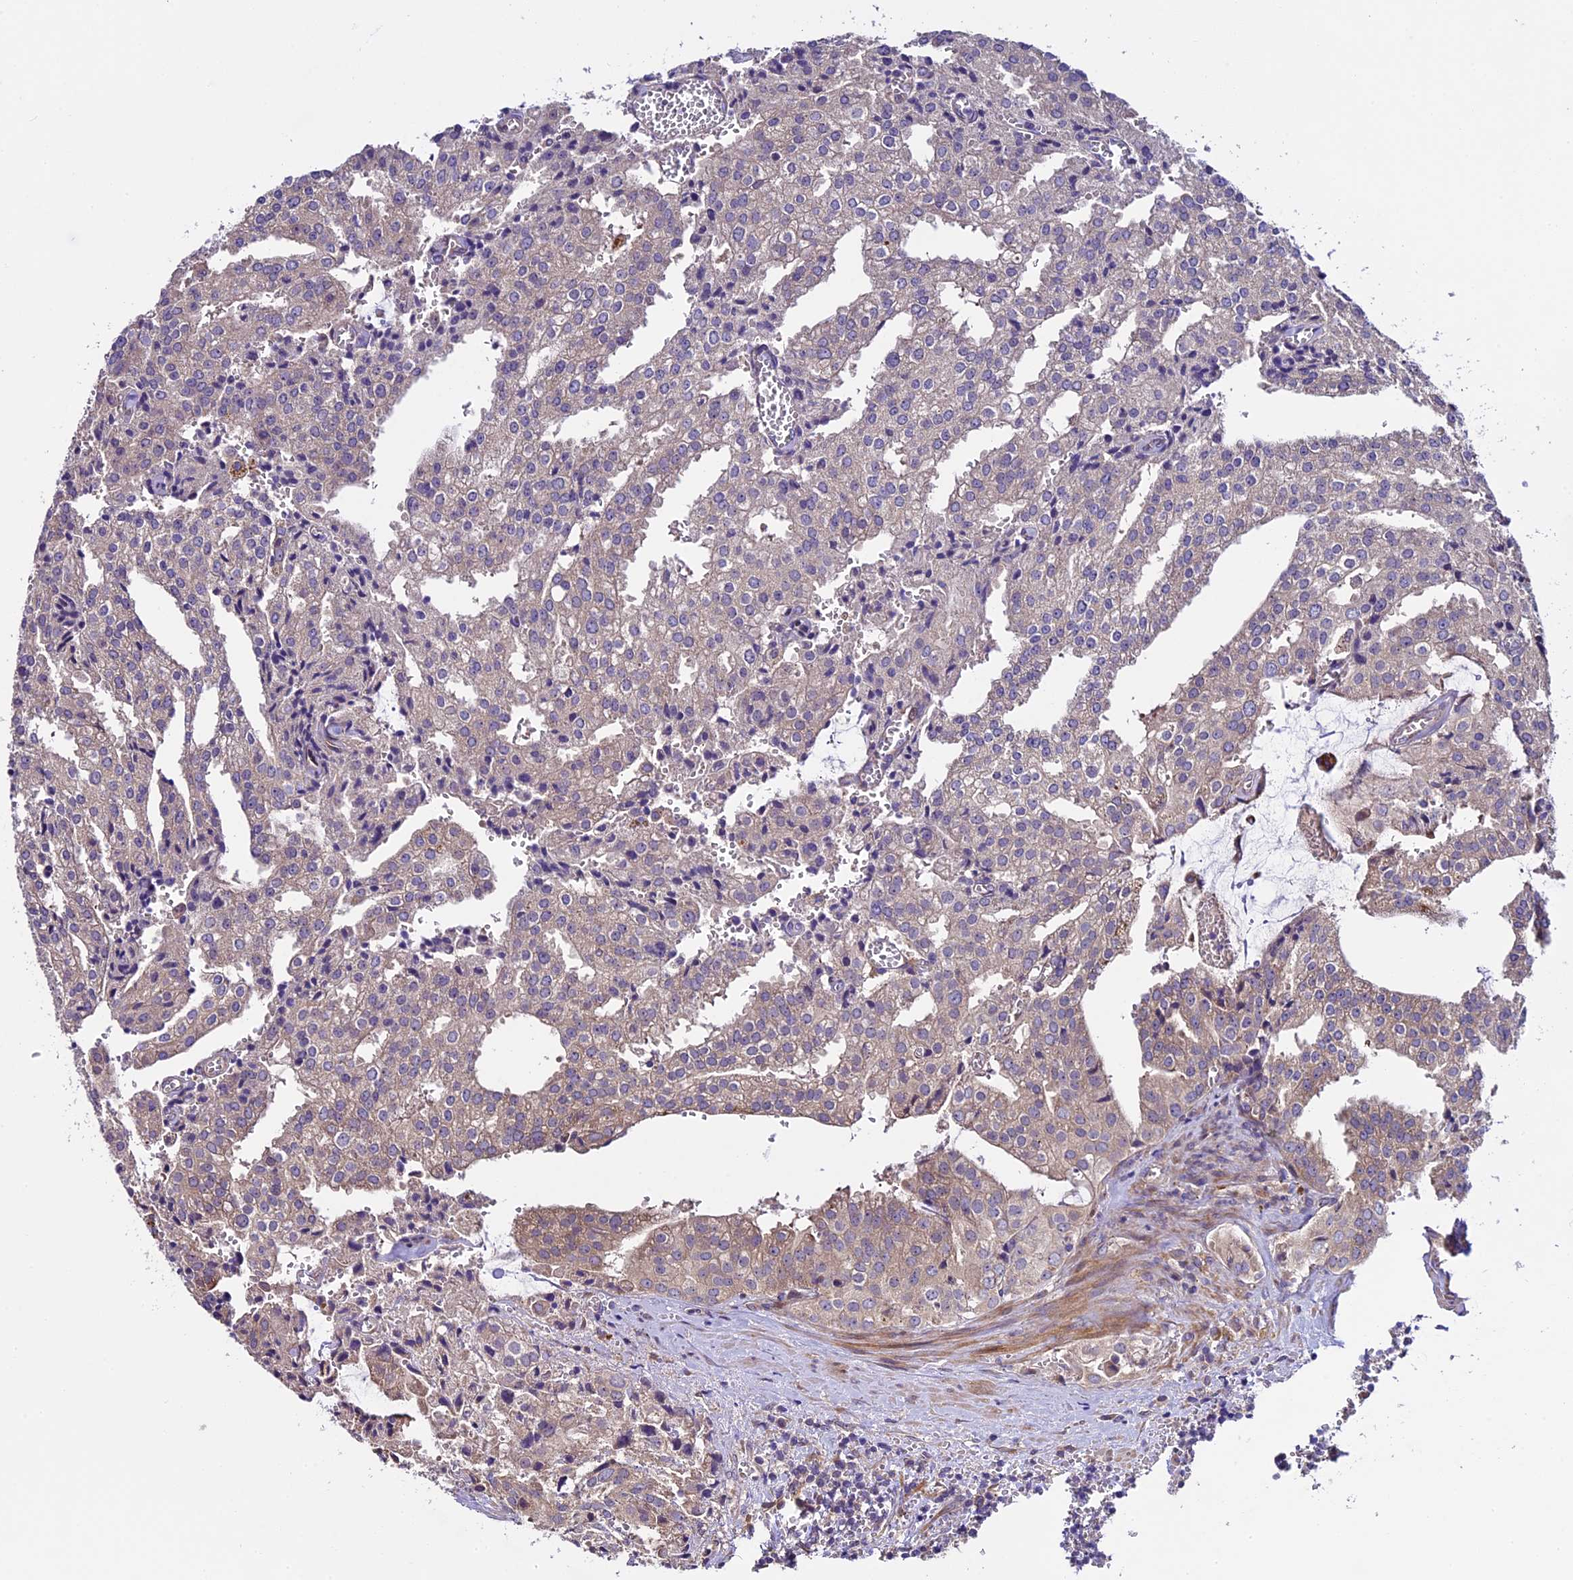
{"staining": {"intensity": "weak", "quantity": "25%-75%", "location": "cytoplasmic/membranous"}, "tissue": "prostate cancer", "cell_type": "Tumor cells", "image_type": "cancer", "snomed": [{"axis": "morphology", "description": "Adenocarcinoma, High grade"}, {"axis": "topography", "description": "Prostate"}], "caption": "Prostate cancer (adenocarcinoma (high-grade)) stained with a protein marker reveals weak staining in tumor cells.", "gene": "SPIRE1", "patient": {"sex": "male", "age": 68}}